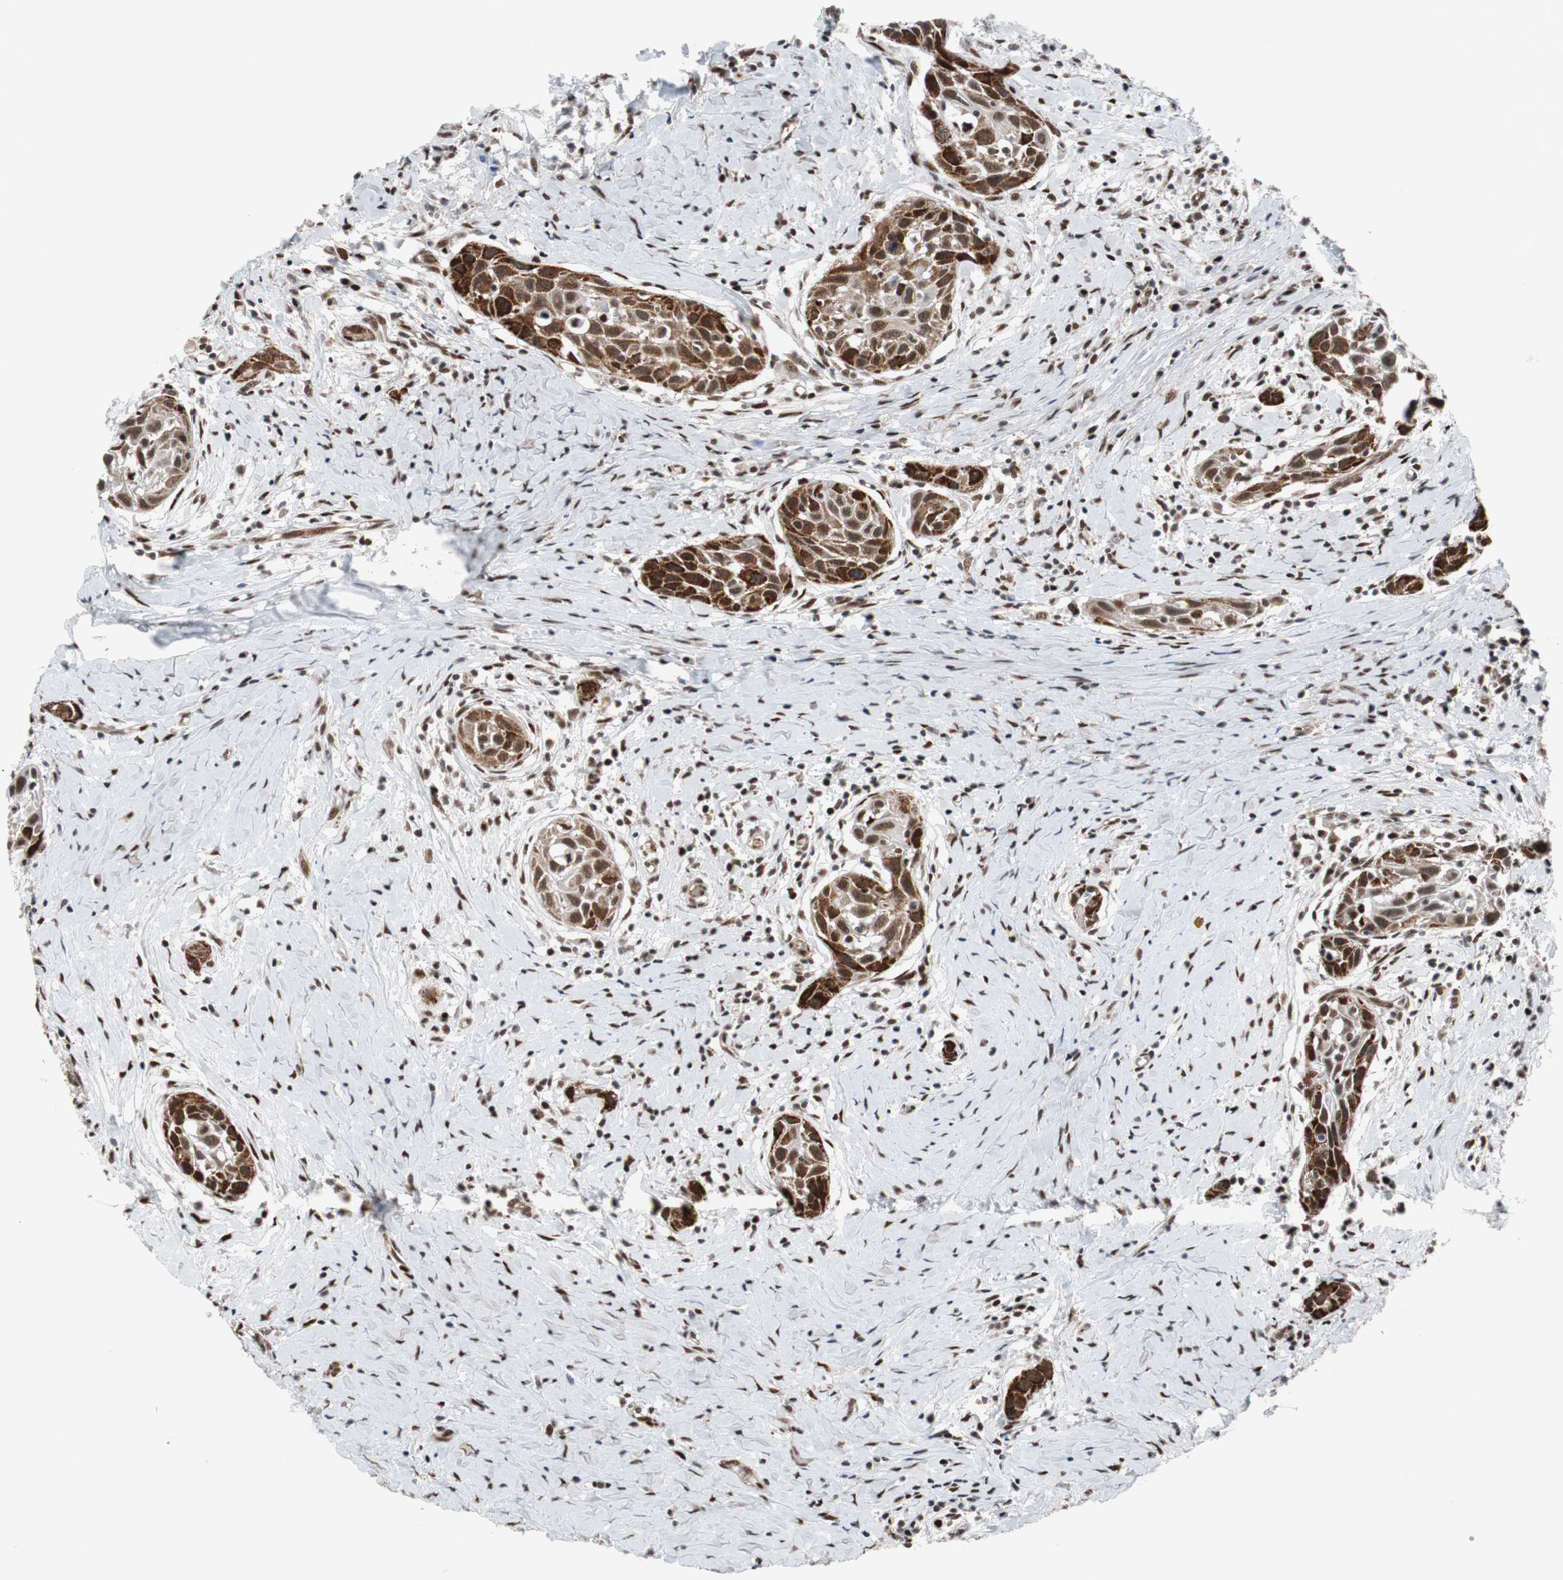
{"staining": {"intensity": "strong", "quantity": ">75%", "location": "nuclear"}, "tissue": "head and neck cancer", "cell_type": "Tumor cells", "image_type": "cancer", "snomed": [{"axis": "morphology", "description": "Squamous cell carcinoma, NOS"}, {"axis": "topography", "description": "Oral tissue"}, {"axis": "topography", "description": "Head-Neck"}], "caption": "Head and neck cancer tissue demonstrates strong nuclear expression in about >75% of tumor cells, visualized by immunohistochemistry. (IHC, brightfield microscopy, high magnification).", "gene": "NBL1", "patient": {"sex": "female", "age": 50}}